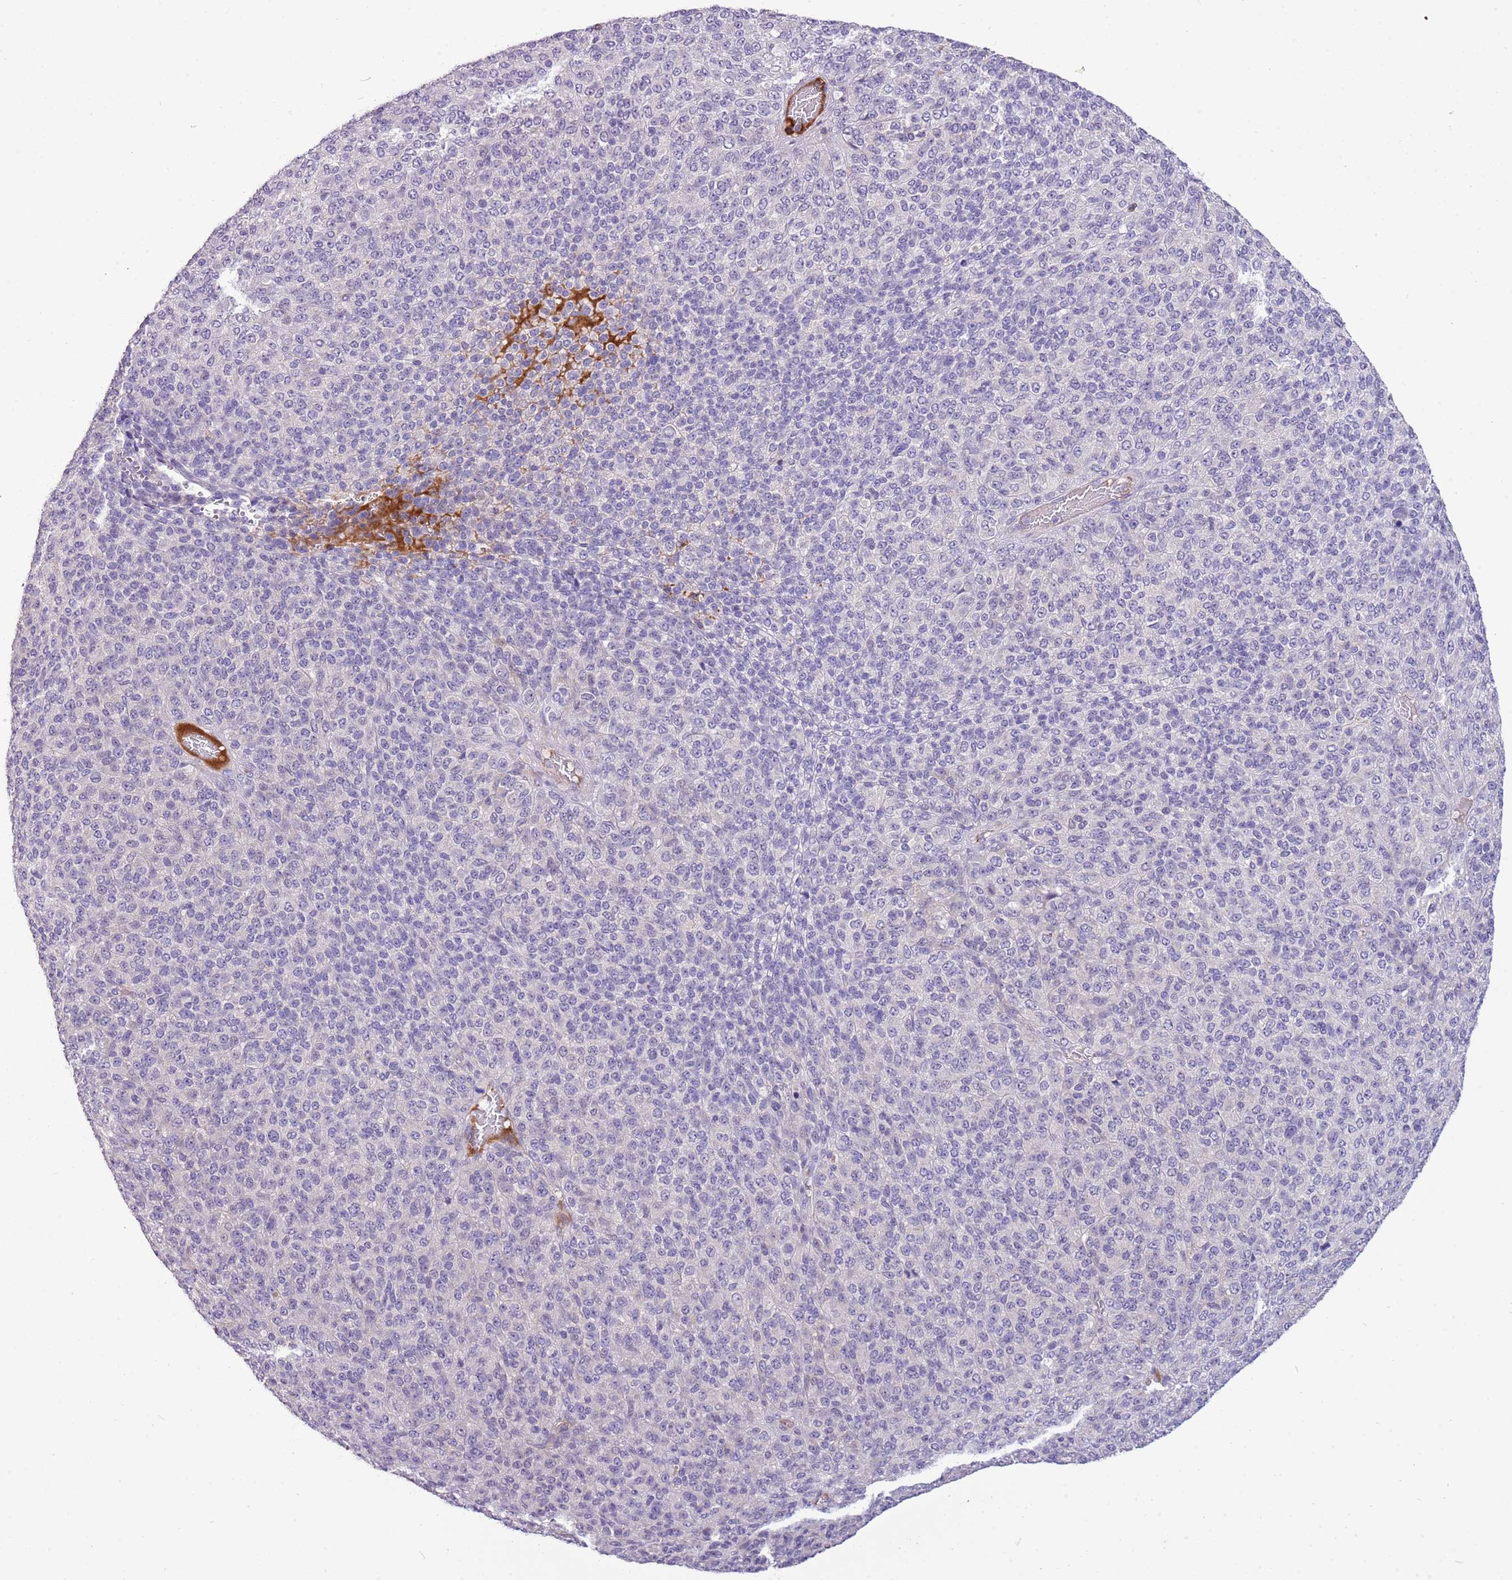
{"staining": {"intensity": "negative", "quantity": "none", "location": "none"}, "tissue": "melanoma", "cell_type": "Tumor cells", "image_type": "cancer", "snomed": [{"axis": "morphology", "description": "Malignant melanoma, Metastatic site"}, {"axis": "topography", "description": "Brain"}], "caption": "High magnification brightfield microscopy of malignant melanoma (metastatic site) stained with DAB (brown) and counterstained with hematoxylin (blue): tumor cells show no significant expression.", "gene": "SCAMP5", "patient": {"sex": "female", "age": 56}}